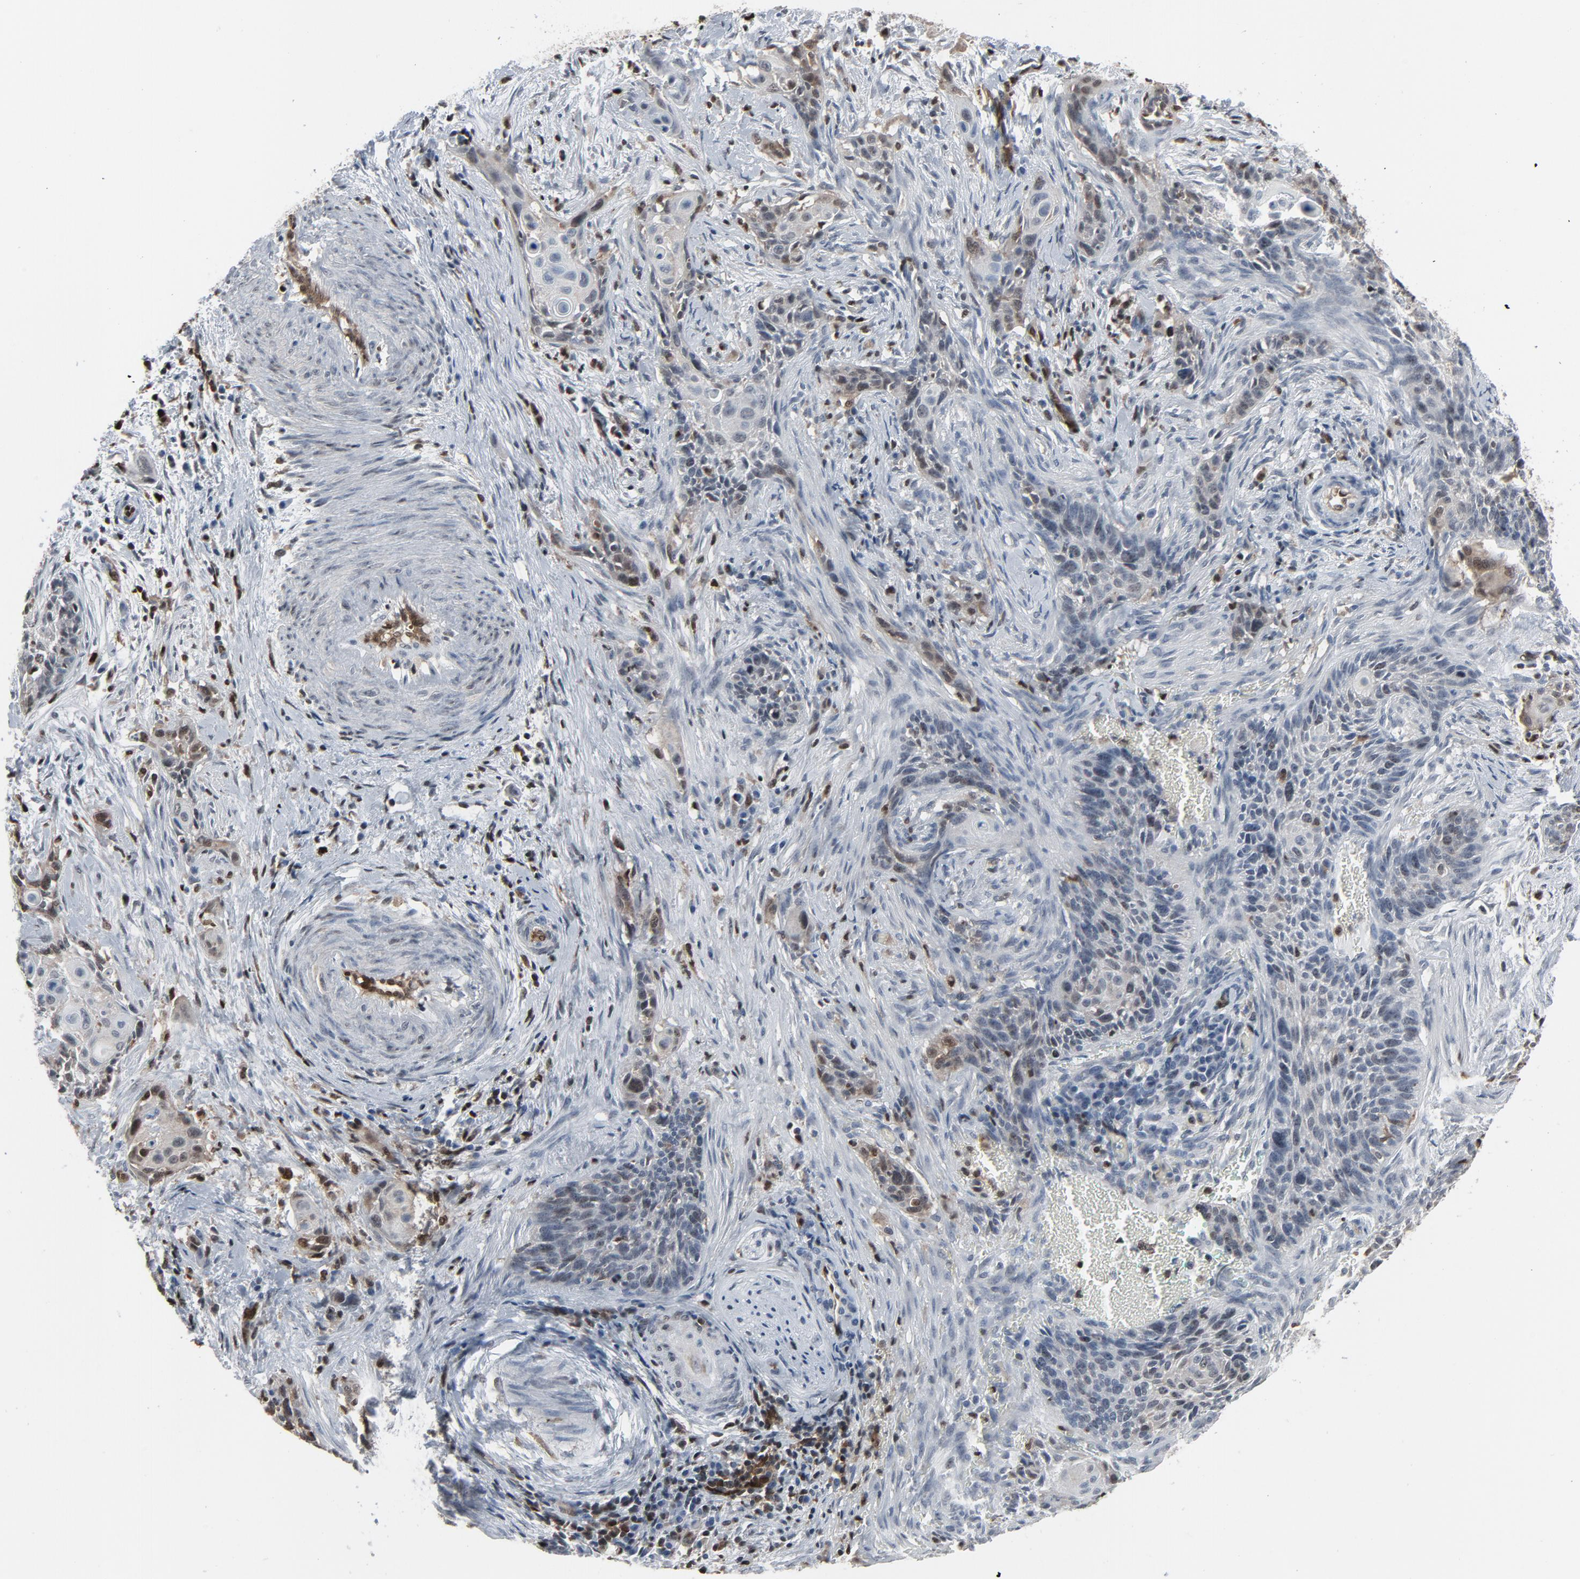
{"staining": {"intensity": "weak", "quantity": "<25%", "location": "cytoplasmic/membranous,nuclear"}, "tissue": "cervical cancer", "cell_type": "Tumor cells", "image_type": "cancer", "snomed": [{"axis": "morphology", "description": "Squamous cell carcinoma, NOS"}, {"axis": "topography", "description": "Cervix"}], "caption": "IHC of cervical squamous cell carcinoma exhibits no expression in tumor cells.", "gene": "STAT5A", "patient": {"sex": "female", "age": 33}}